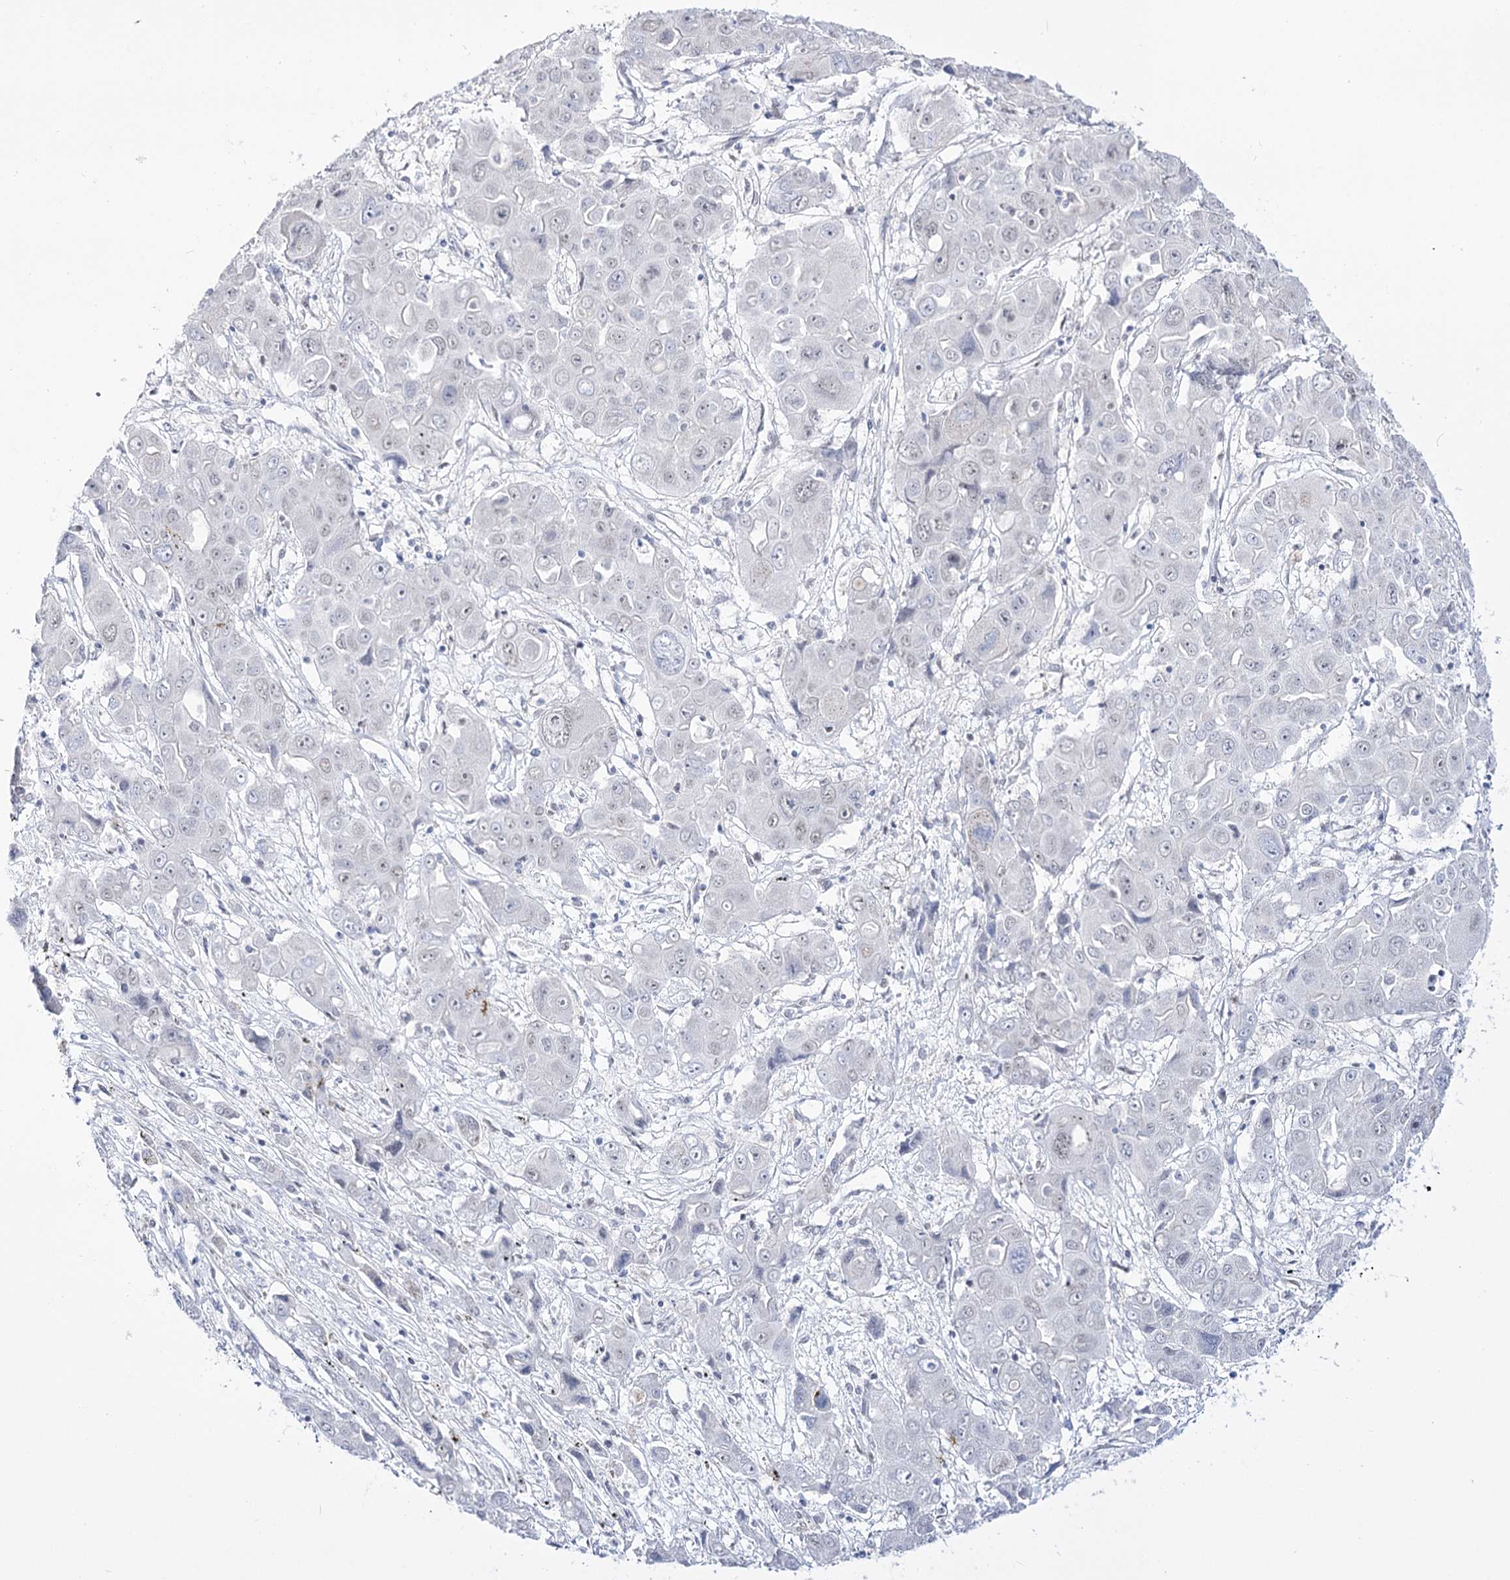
{"staining": {"intensity": "negative", "quantity": "none", "location": "none"}, "tissue": "liver cancer", "cell_type": "Tumor cells", "image_type": "cancer", "snomed": [{"axis": "morphology", "description": "Cholangiocarcinoma"}, {"axis": "topography", "description": "Liver"}], "caption": "Immunohistochemistry photomicrograph of neoplastic tissue: human liver cancer stained with DAB (3,3'-diaminobenzidine) shows no significant protein expression in tumor cells. Brightfield microscopy of immunohistochemistry (IHC) stained with DAB (brown) and hematoxylin (blue), captured at high magnification.", "gene": "RBM15B", "patient": {"sex": "male", "age": 67}}